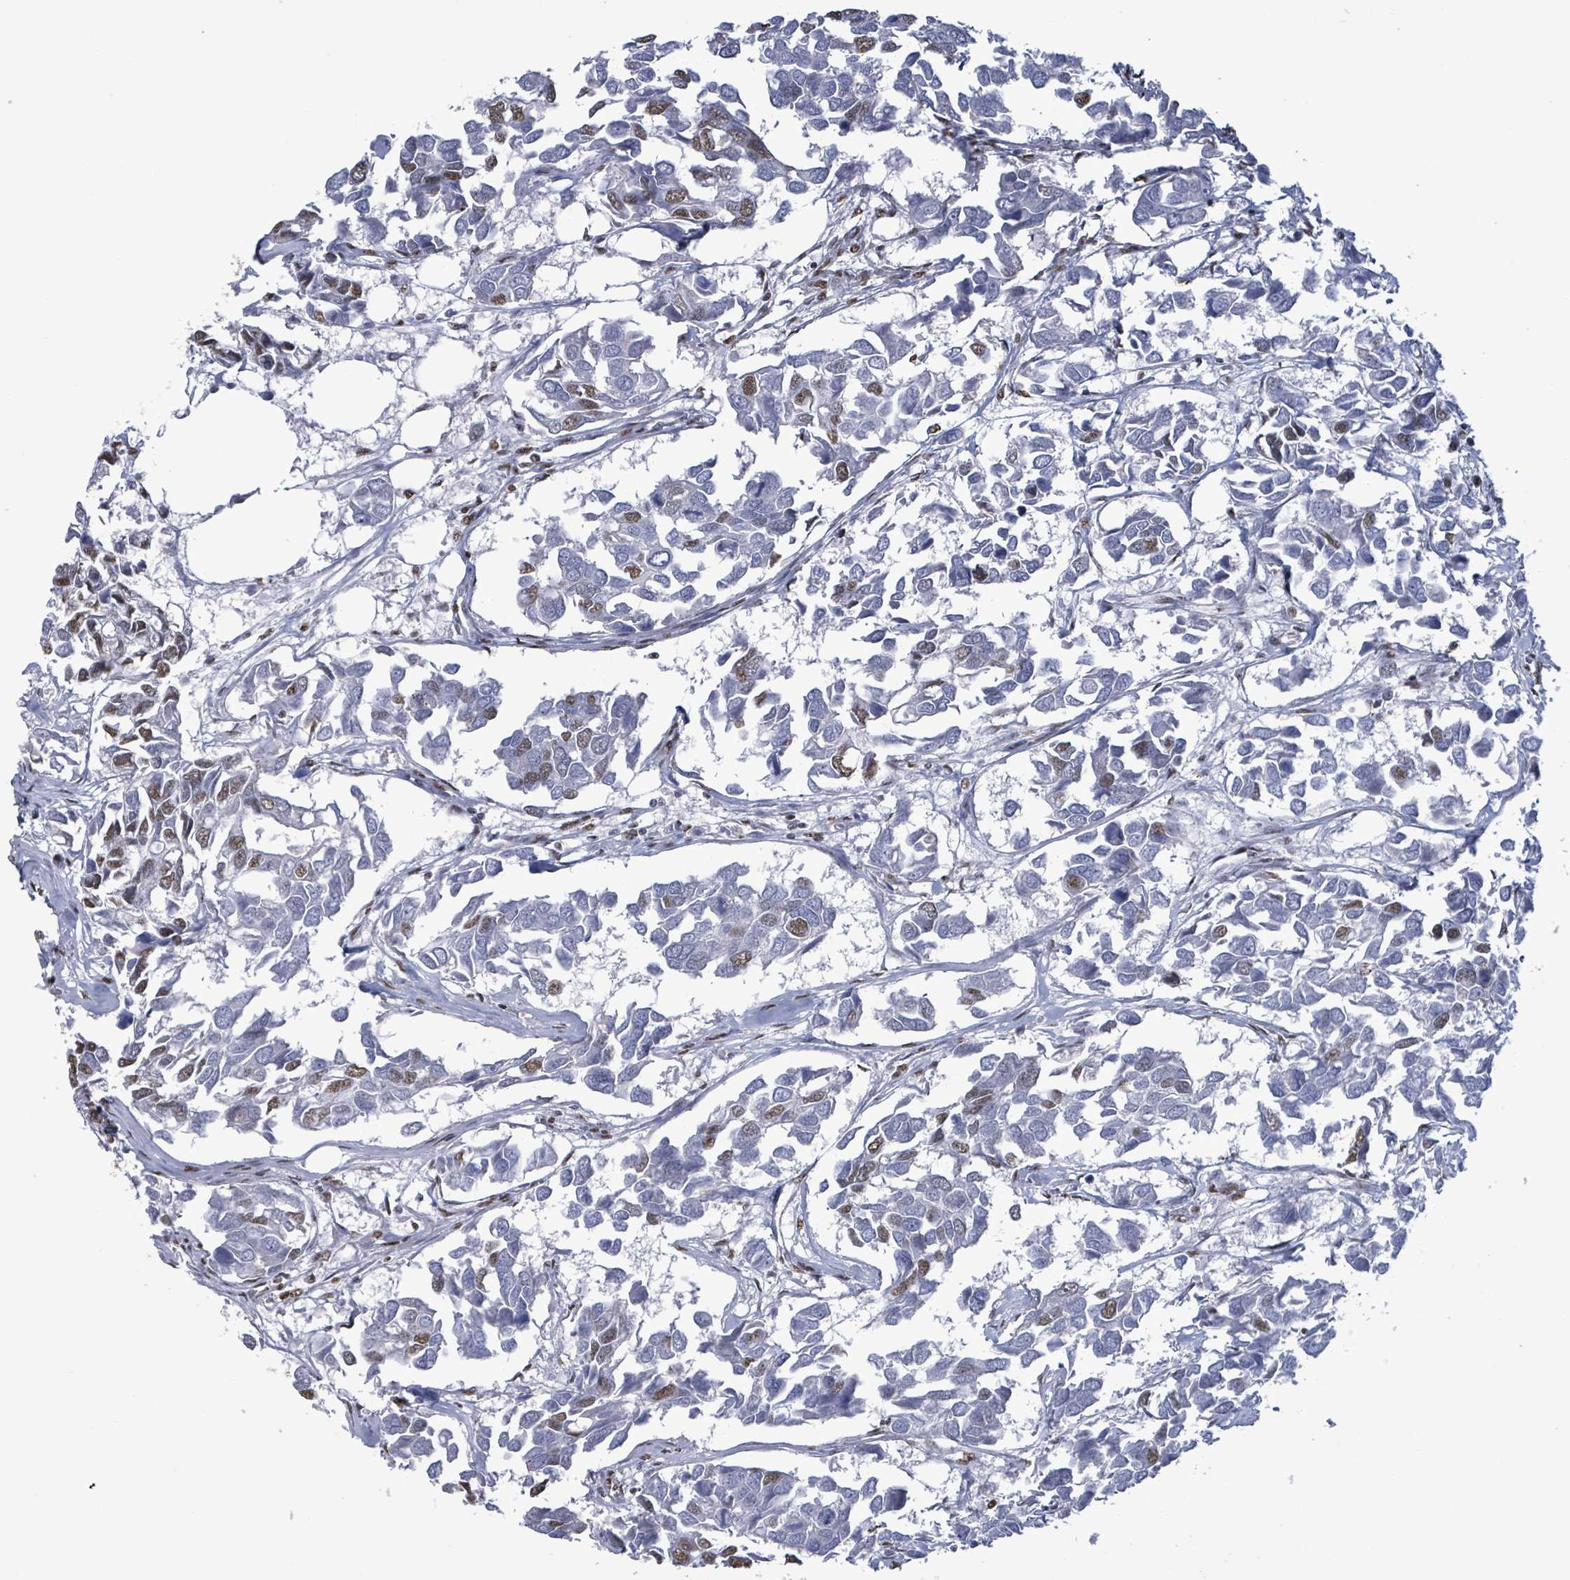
{"staining": {"intensity": "moderate", "quantity": "<25%", "location": "nuclear"}, "tissue": "breast cancer", "cell_type": "Tumor cells", "image_type": "cancer", "snomed": [{"axis": "morphology", "description": "Duct carcinoma"}, {"axis": "topography", "description": "Breast"}], "caption": "The histopathology image displays immunohistochemical staining of breast invasive ductal carcinoma. There is moderate nuclear expression is appreciated in about <25% of tumor cells.", "gene": "SAMD14", "patient": {"sex": "female", "age": 83}}